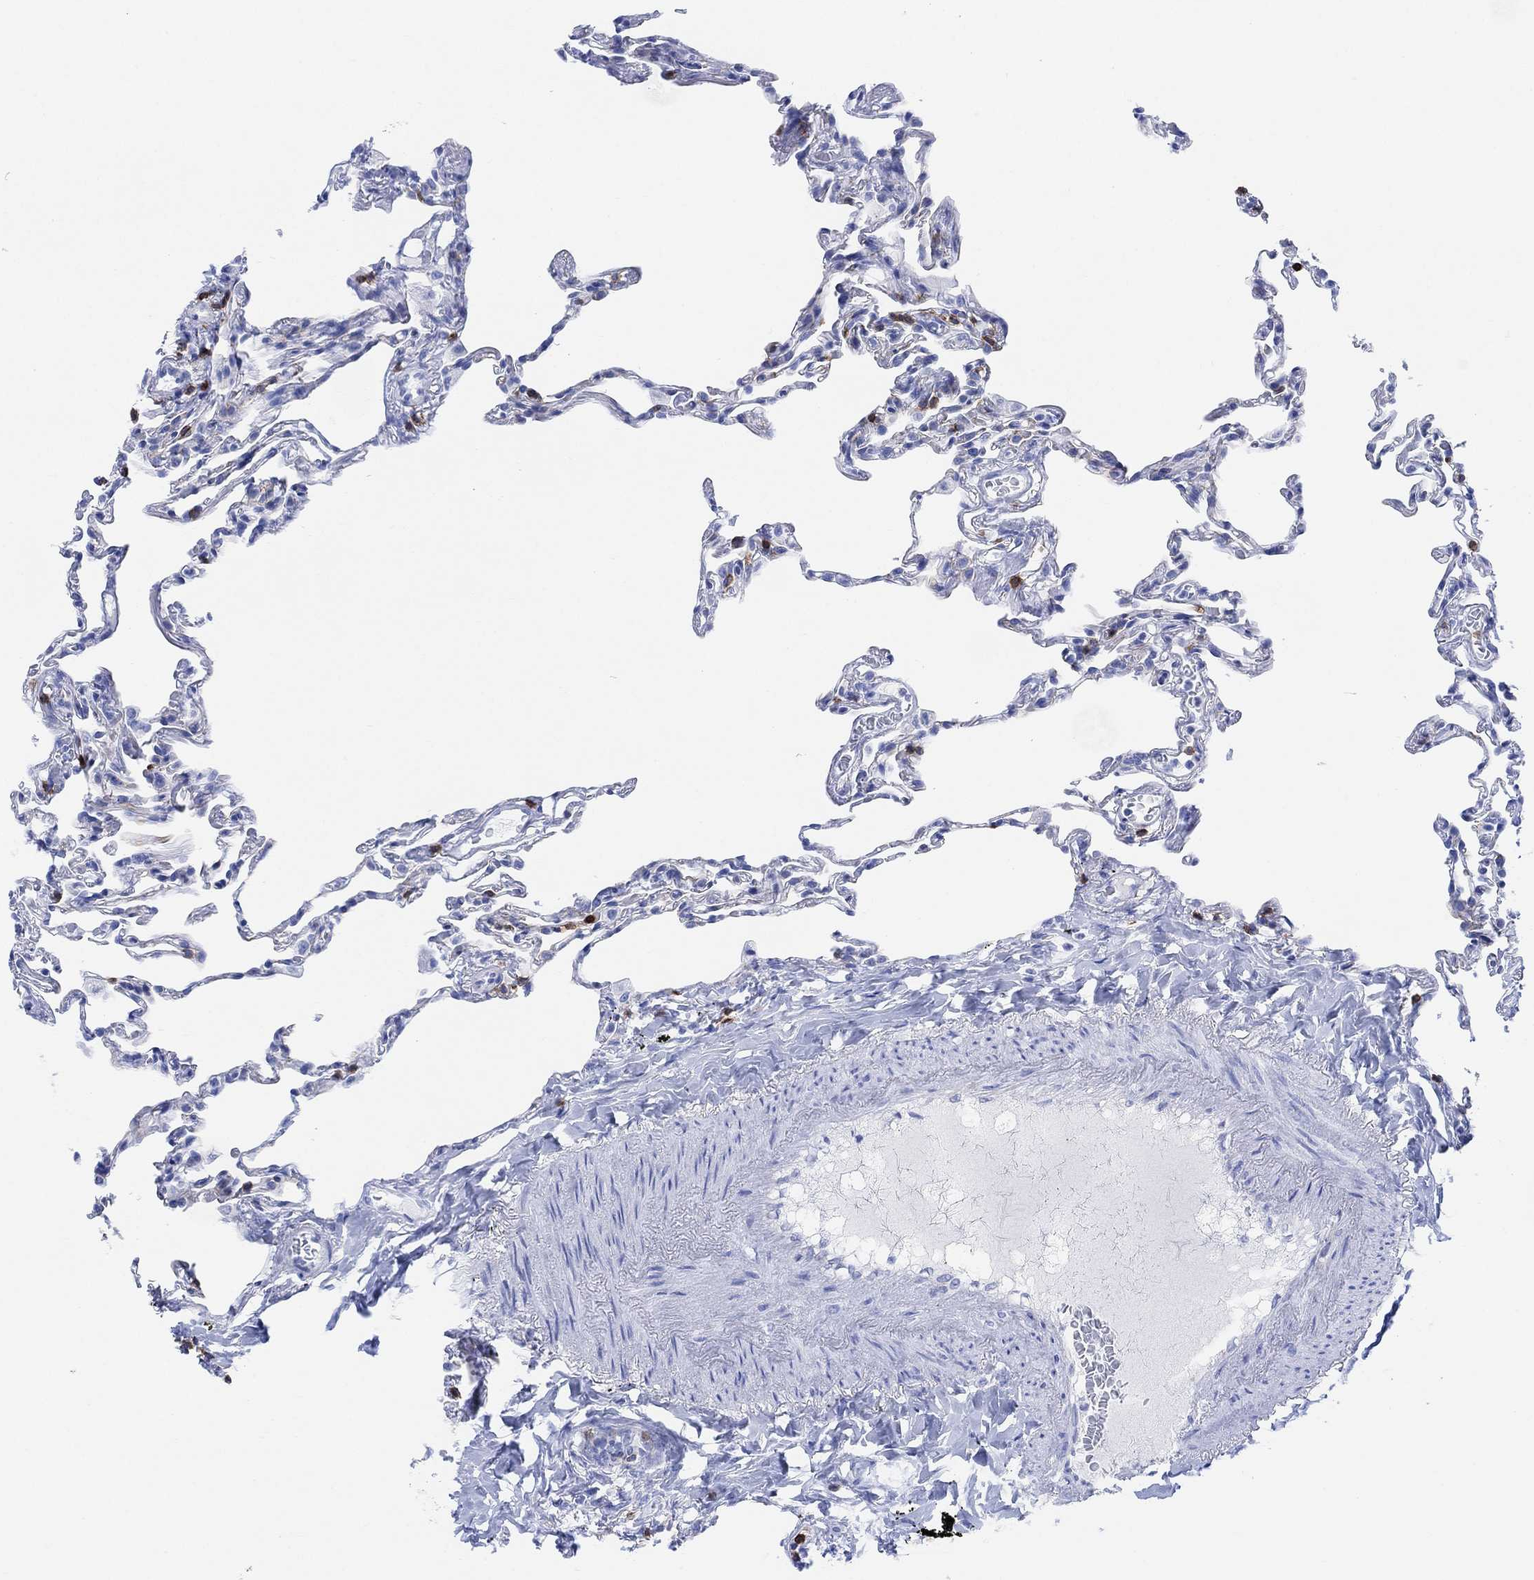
{"staining": {"intensity": "negative", "quantity": "none", "location": "none"}, "tissue": "lung", "cell_type": "Alveolar cells", "image_type": "normal", "snomed": [{"axis": "morphology", "description": "Normal tissue, NOS"}, {"axis": "topography", "description": "Lung"}], "caption": "Lung stained for a protein using immunohistochemistry (IHC) displays no expression alveolar cells.", "gene": "GPR65", "patient": {"sex": "female", "age": 57}}